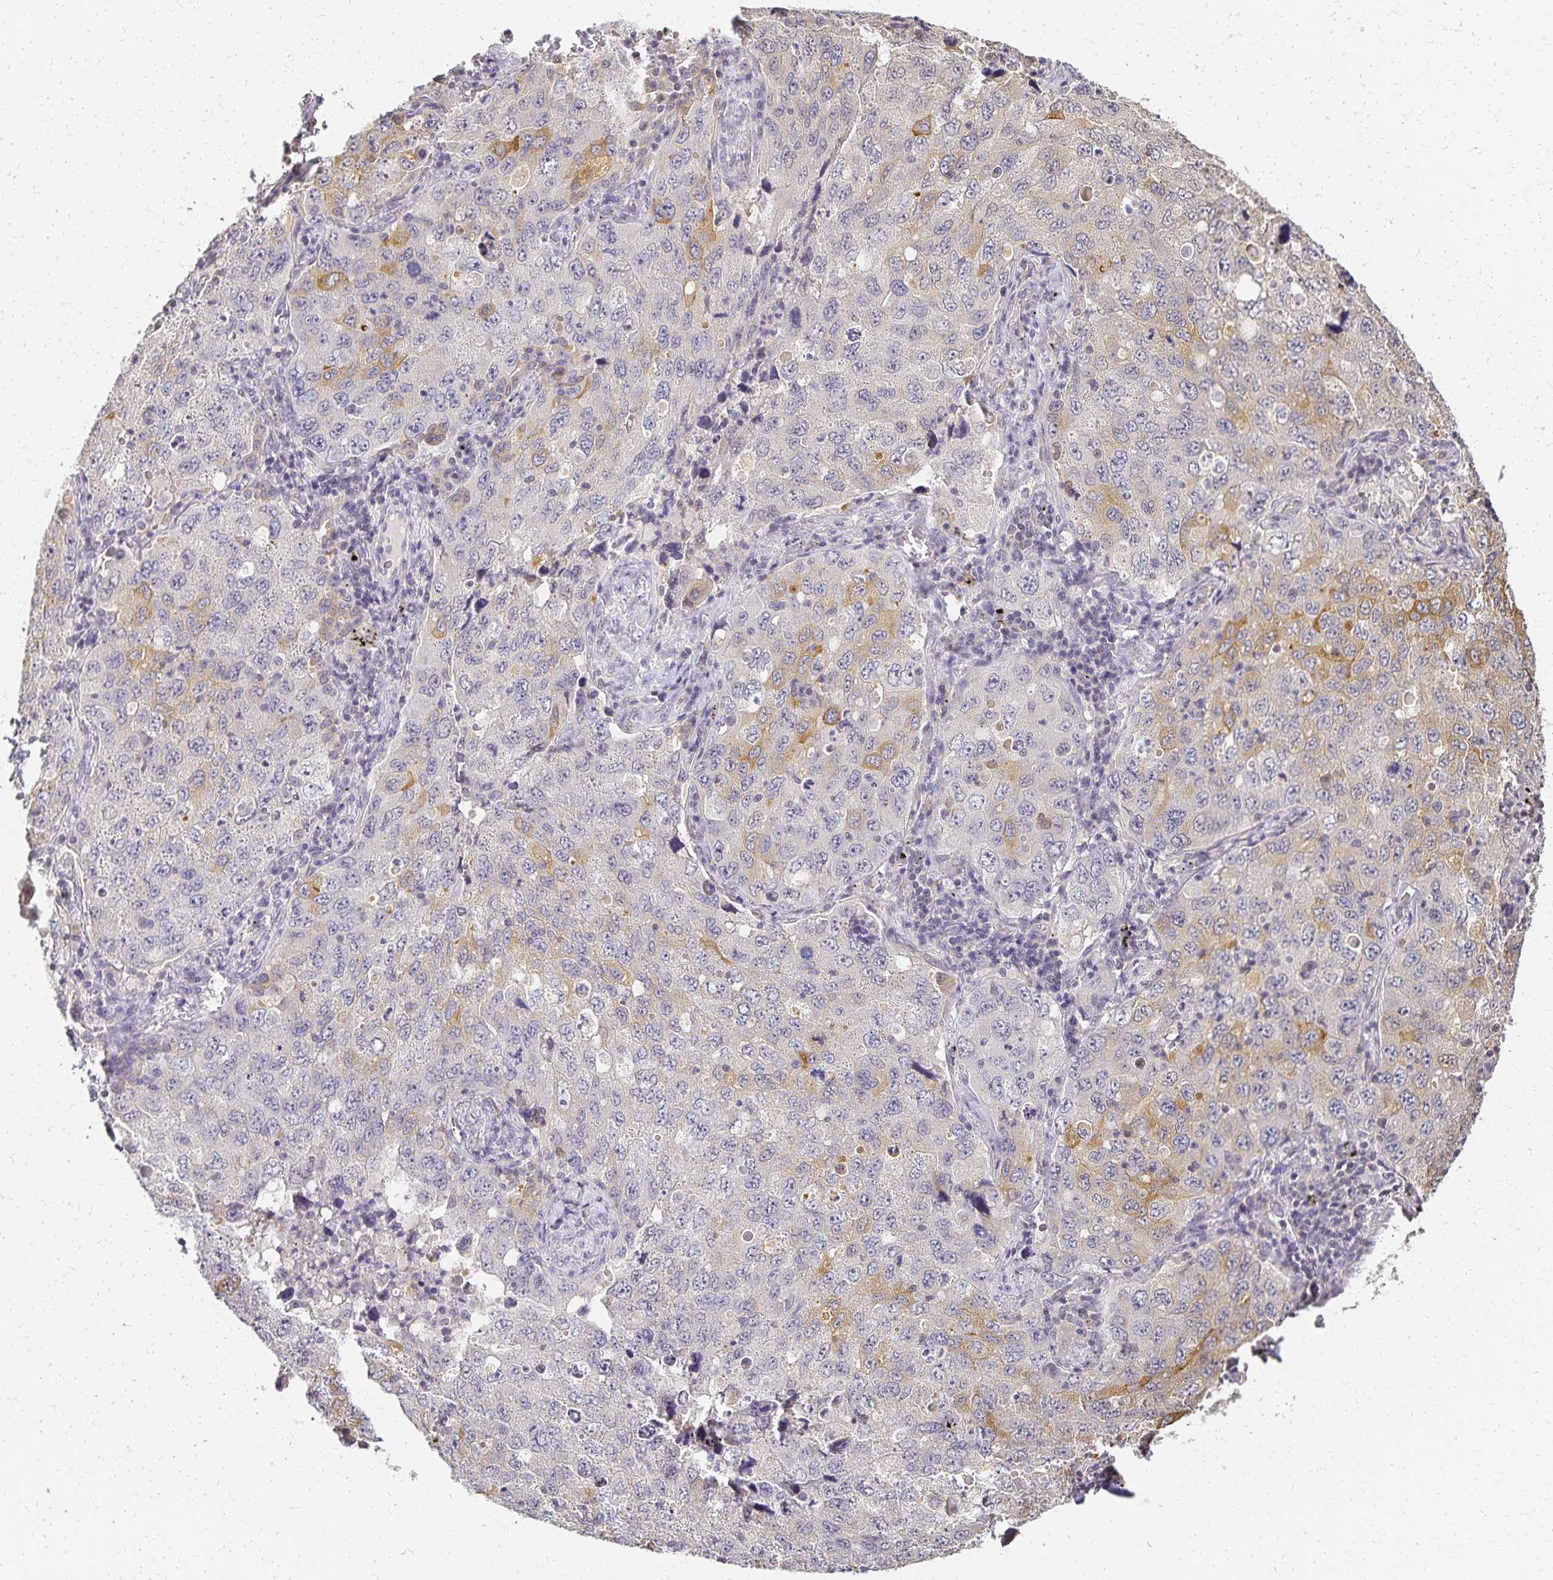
{"staining": {"intensity": "moderate", "quantity": "<25%", "location": "cytoplasmic/membranous"}, "tissue": "lung cancer", "cell_type": "Tumor cells", "image_type": "cancer", "snomed": [{"axis": "morphology", "description": "Adenocarcinoma, NOS"}, {"axis": "topography", "description": "Lung"}], "caption": "Lung cancer stained with a protein marker shows moderate staining in tumor cells.", "gene": "AZGP1", "patient": {"sex": "female", "age": 57}}